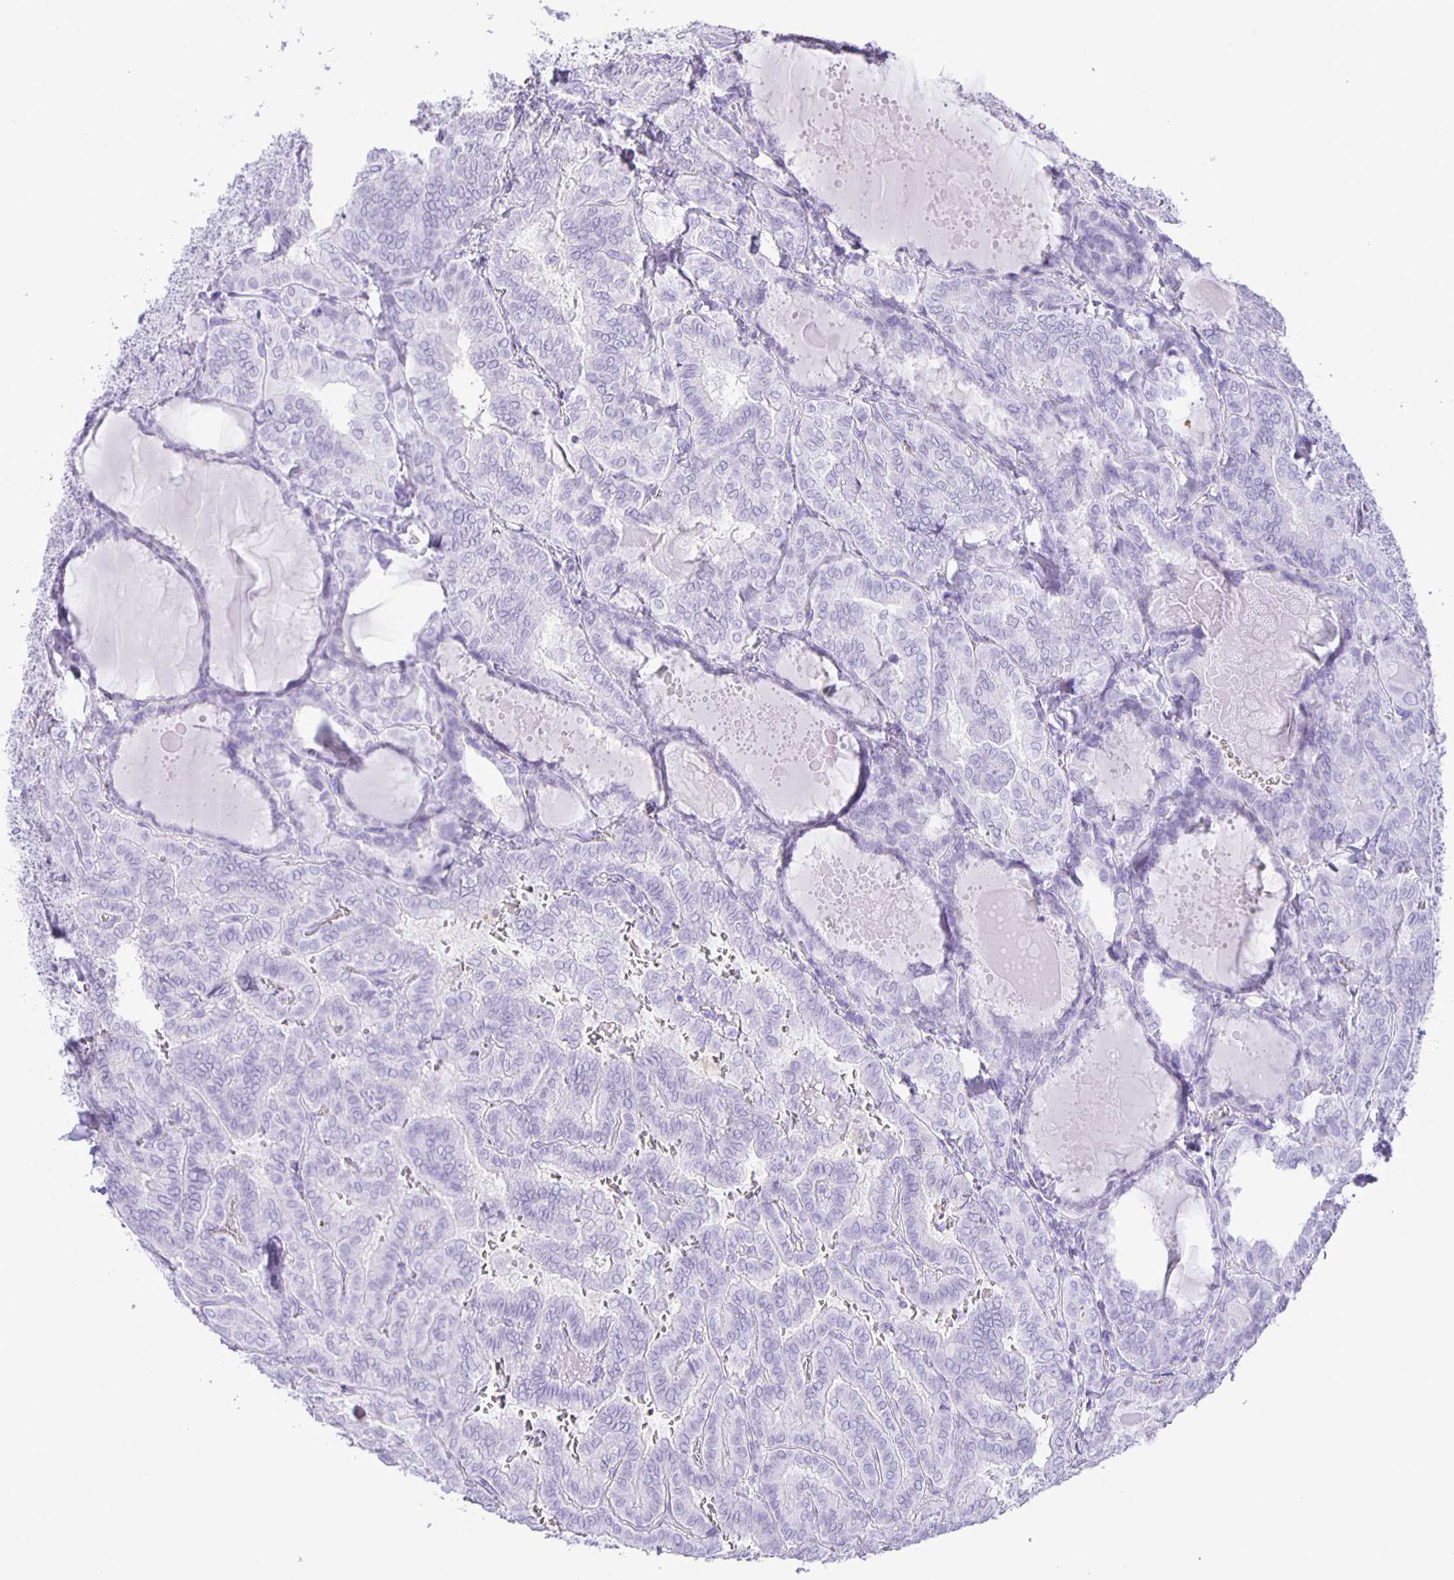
{"staining": {"intensity": "negative", "quantity": "none", "location": "none"}, "tissue": "thyroid cancer", "cell_type": "Tumor cells", "image_type": "cancer", "snomed": [{"axis": "morphology", "description": "Papillary adenocarcinoma, NOS"}, {"axis": "topography", "description": "Thyroid gland"}], "caption": "This is an IHC micrograph of thyroid papillary adenocarcinoma. There is no staining in tumor cells.", "gene": "EZHIP", "patient": {"sex": "female", "age": 46}}